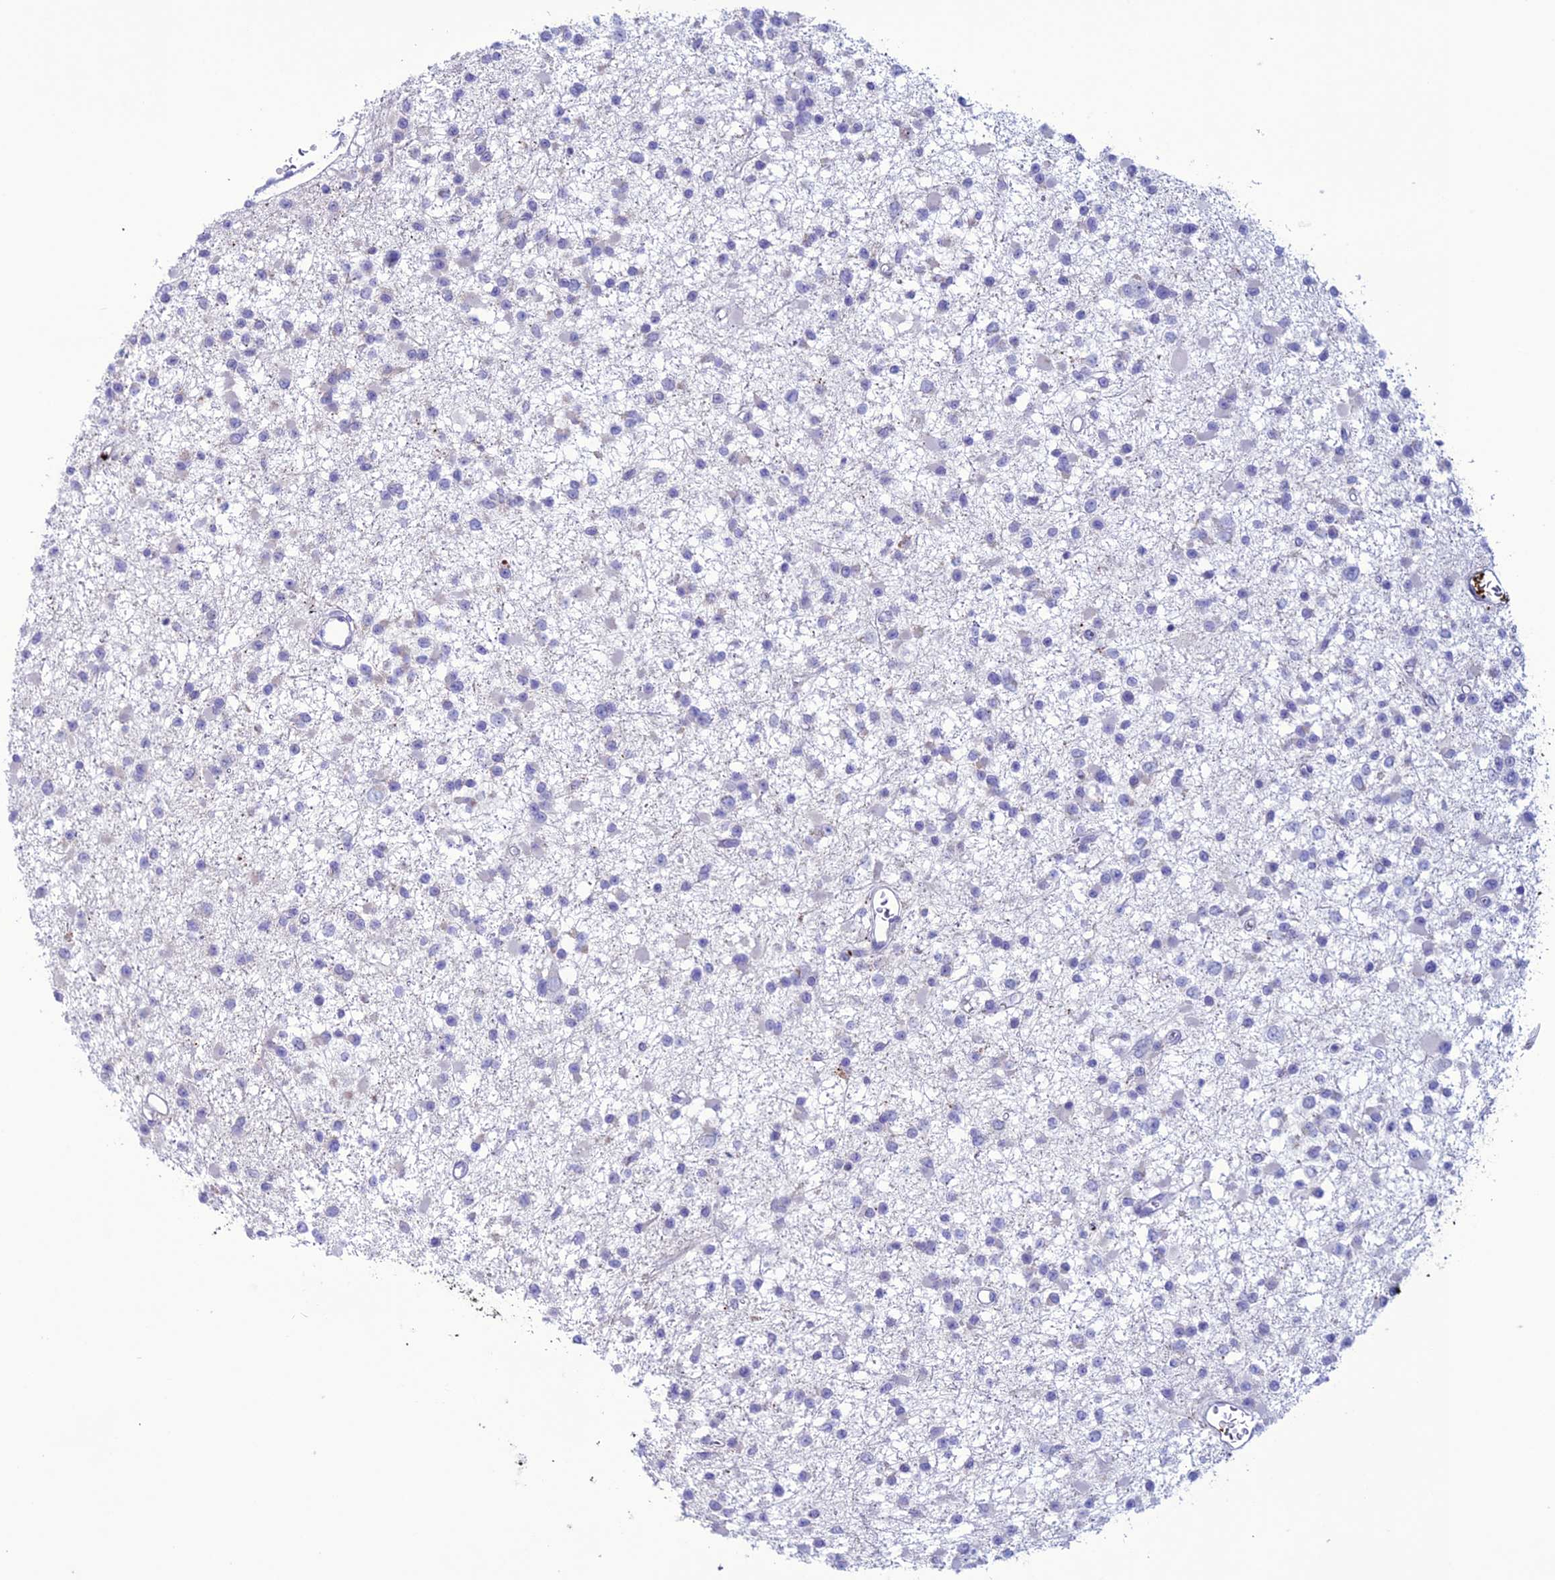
{"staining": {"intensity": "negative", "quantity": "none", "location": "none"}, "tissue": "glioma", "cell_type": "Tumor cells", "image_type": "cancer", "snomed": [{"axis": "morphology", "description": "Glioma, malignant, Low grade"}, {"axis": "topography", "description": "Brain"}], "caption": "IHC histopathology image of human malignant glioma (low-grade) stained for a protein (brown), which demonstrates no positivity in tumor cells.", "gene": "C21orf140", "patient": {"sex": "female", "age": 22}}